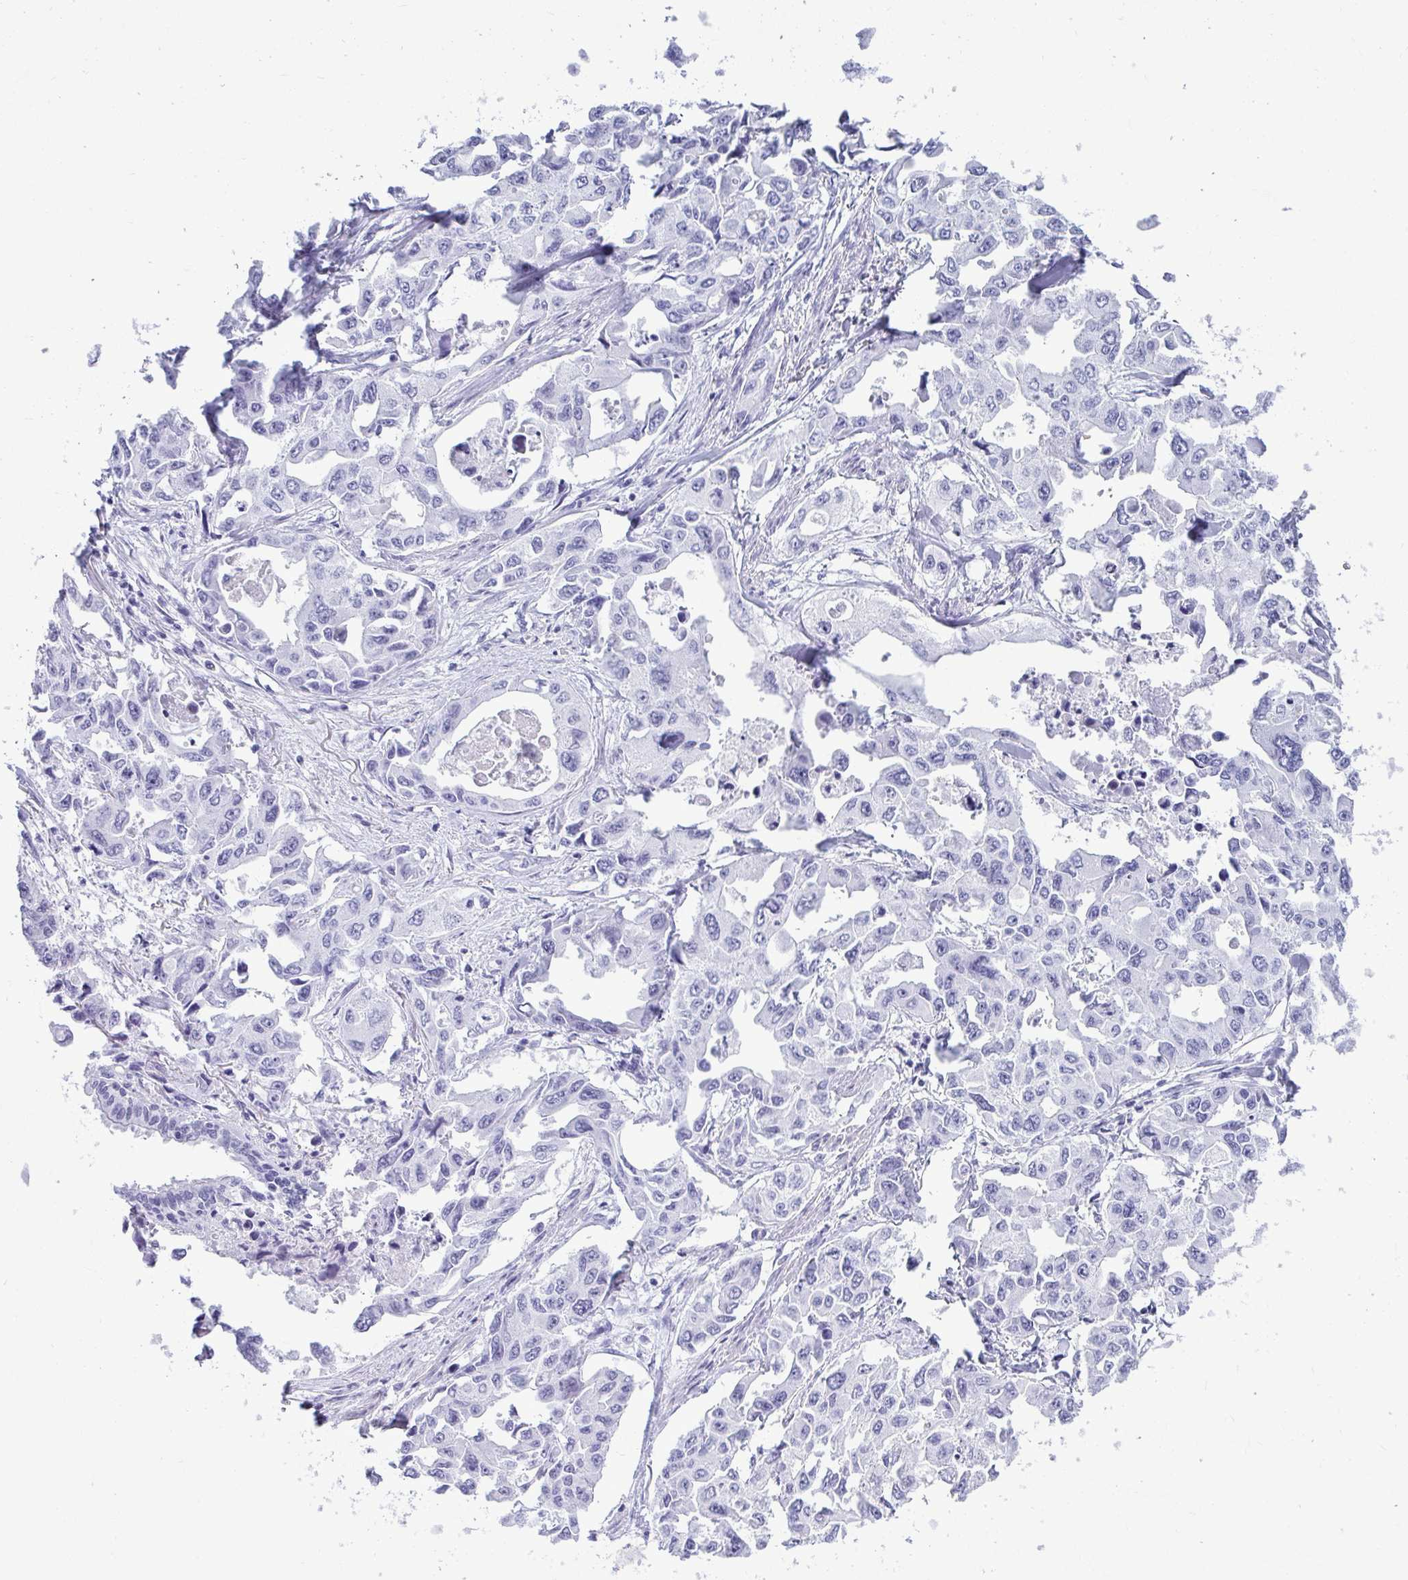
{"staining": {"intensity": "negative", "quantity": "none", "location": "none"}, "tissue": "lung cancer", "cell_type": "Tumor cells", "image_type": "cancer", "snomed": [{"axis": "morphology", "description": "Adenocarcinoma, NOS"}, {"axis": "topography", "description": "Lung"}], "caption": "Immunohistochemistry photomicrograph of neoplastic tissue: human lung adenocarcinoma stained with DAB shows no significant protein positivity in tumor cells.", "gene": "CLGN", "patient": {"sex": "male", "age": 64}}